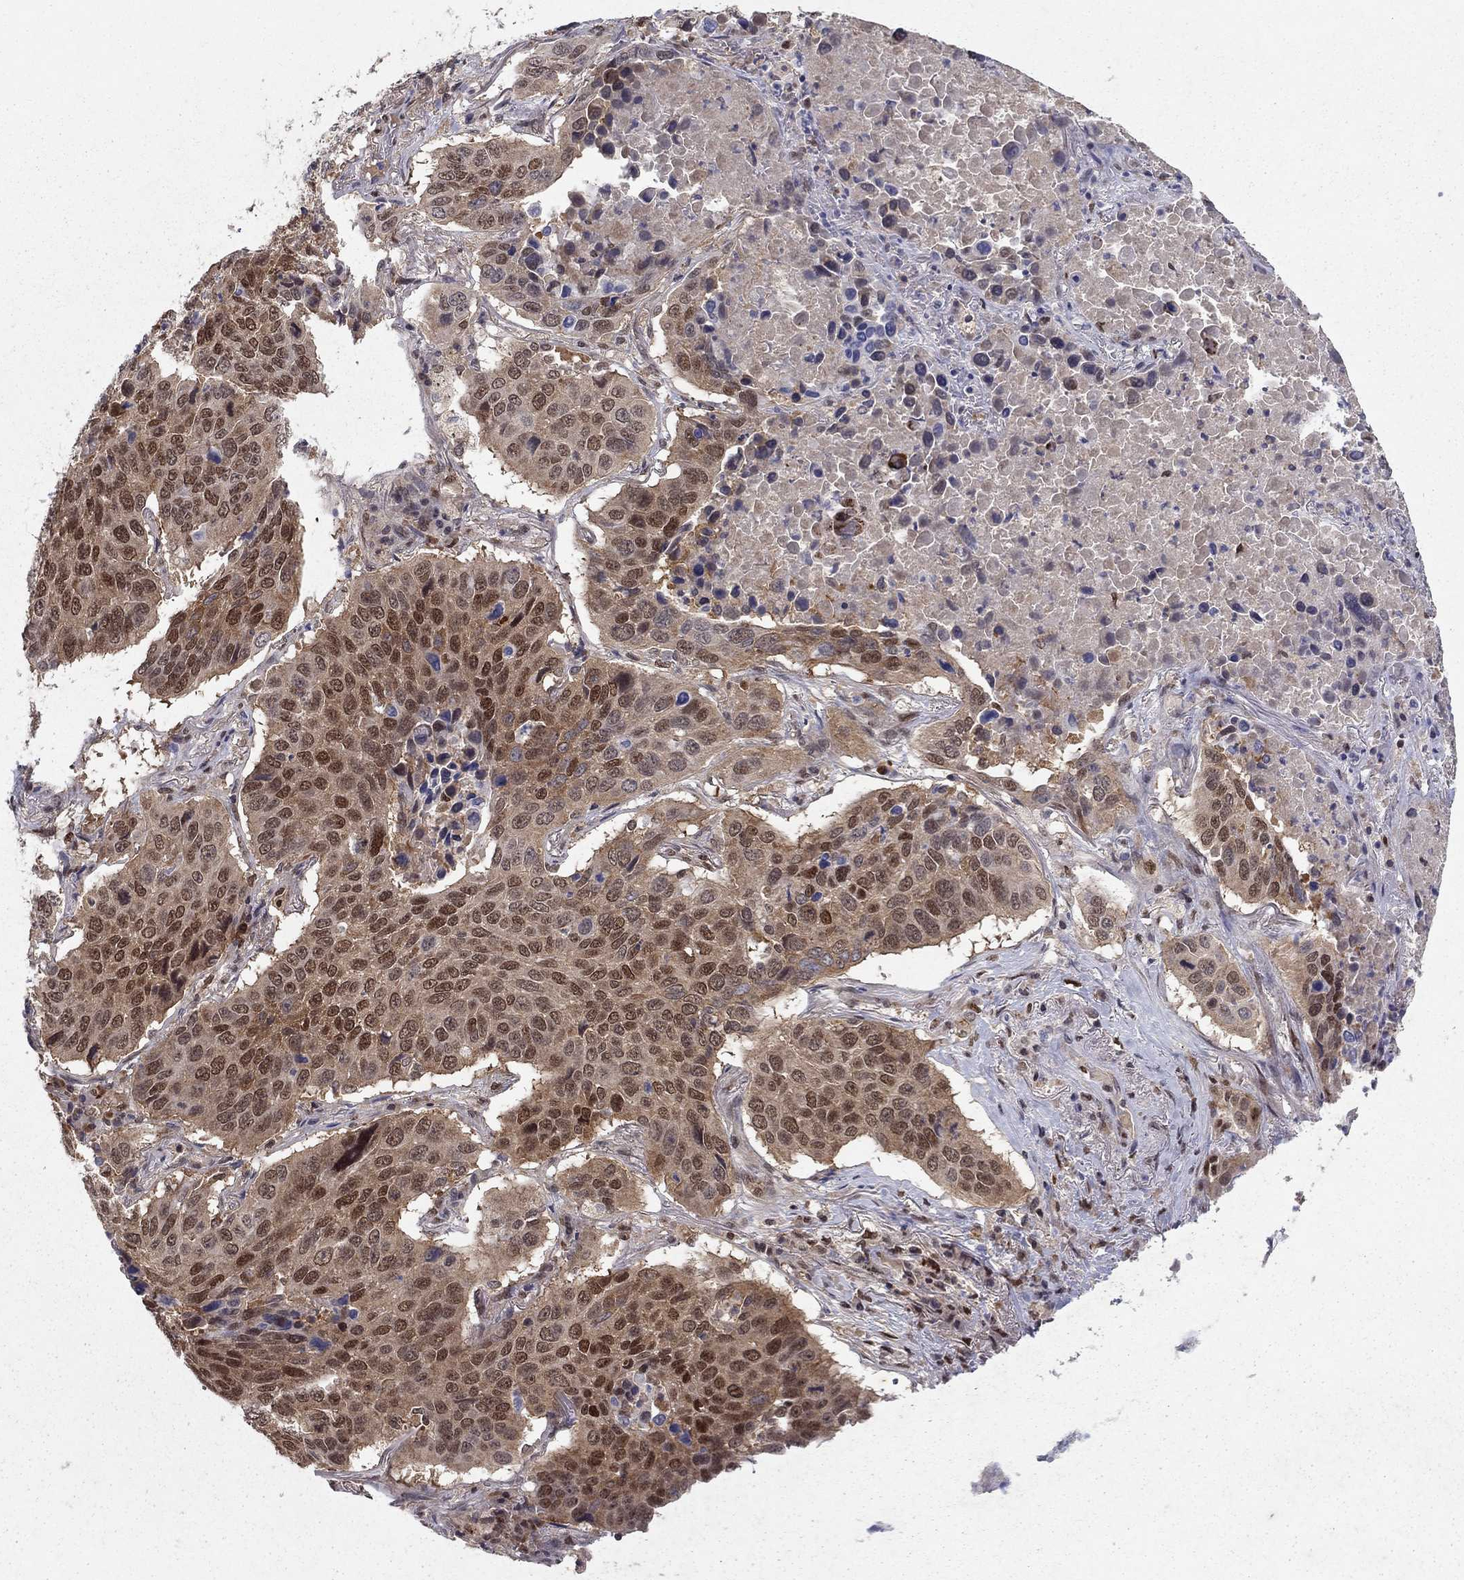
{"staining": {"intensity": "moderate", "quantity": ">75%", "location": "nuclear"}, "tissue": "lung cancer", "cell_type": "Tumor cells", "image_type": "cancer", "snomed": [{"axis": "morphology", "description": "Normal tissue, NOS"}, {"axis": "morphology", "description": "Squamous cell carcinoma, NOS"}, {"axis": "topography", "description": "Bronchus"}, {"axis": "topography", "description": "Lung"}], "caption": "This histopathology image shows lung cancer stained with immunohistochemistry (IHC) to label a protein in brown. The nuclear of tumor cells show moderate positivity for the protein. Nuclei are counter-stained blue.", "gene": "CRTC1", "patient": {"sex": "male", "age": 64}}